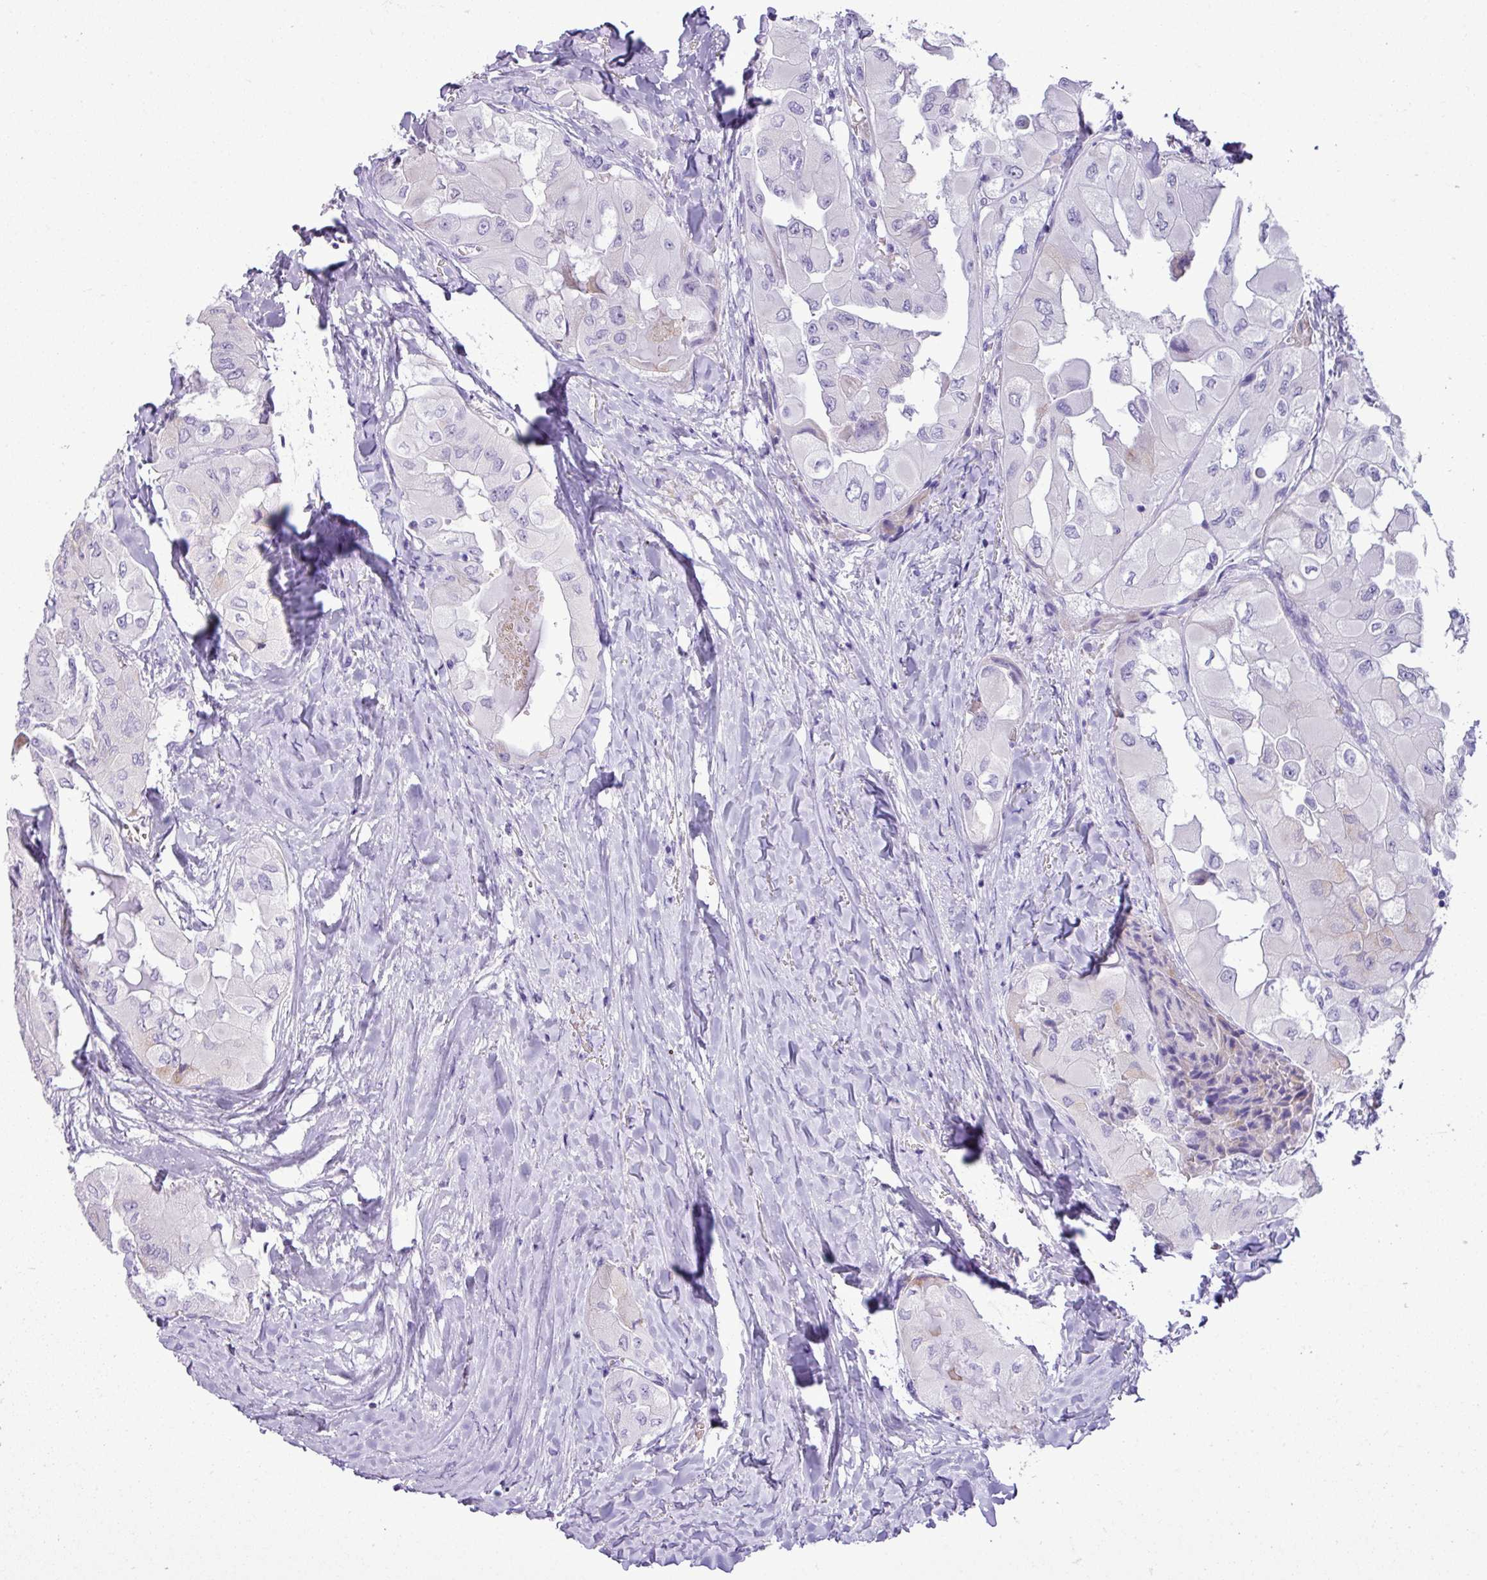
{"staining": {"intensity": "negative", "quantity": "none", "location": "none"}, "tissue": "thyroid cancer", "cell_type": "Tumor cells", "image_type": "cancer", "snomed": [{"axis": "morphology", "description": "Normal tissue, NOS"}, {"axis": "morphology", "description": "Papillary adenocarcinoma, NOS"}, {"axis": "topography", "description": "Thyroid gland"}], "caption": "A micrograph of human papillary adenocarcinoma (thyroid) is negative for staining in tumor cells.", "gene": "ZSCAN5A", "patient": {"sex": "female", "age": 59}}